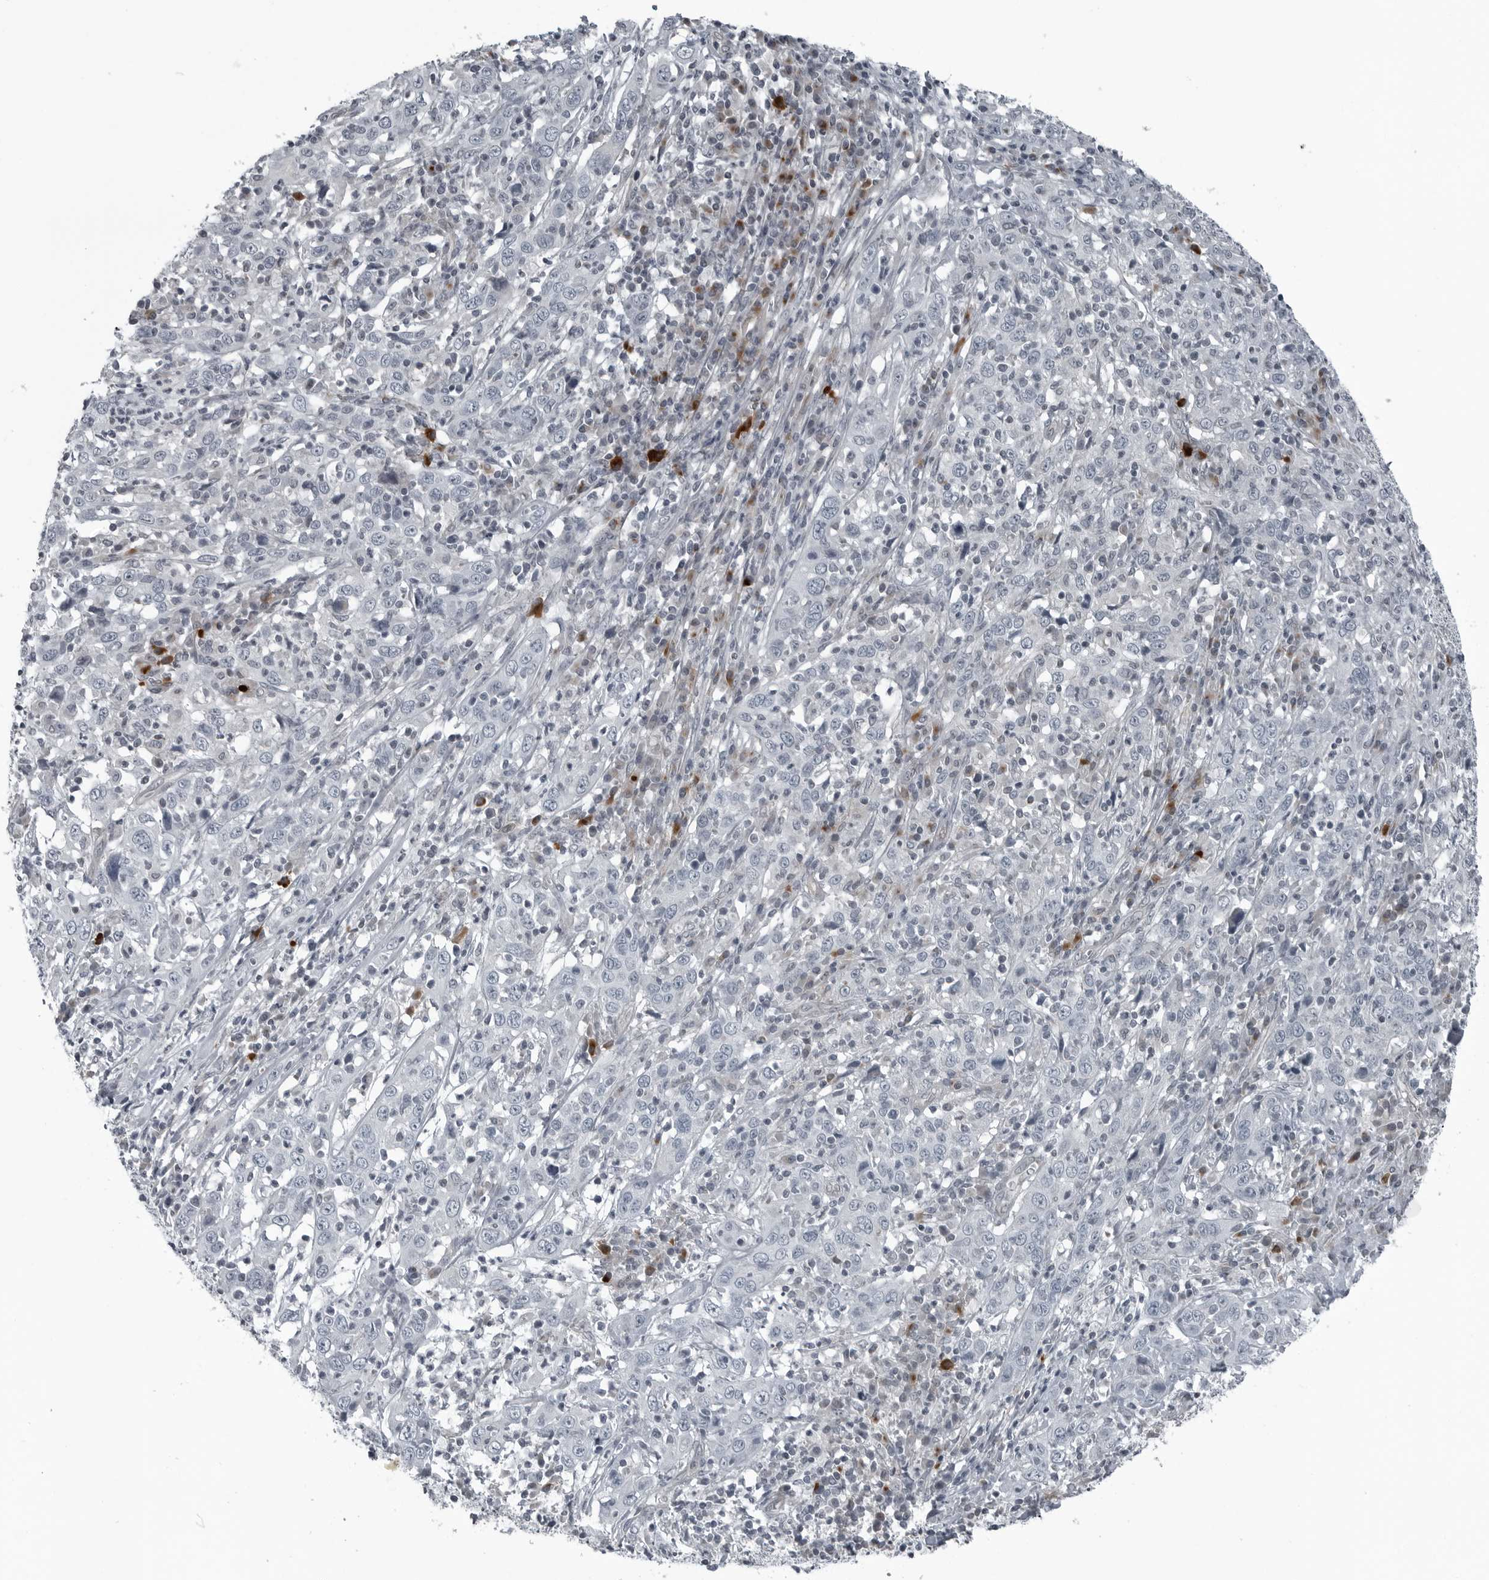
{"staining": {"intensity": "negative", "quantity": "none", "location": "none"}, "tissue": "cervical cancer", "cell_type": "Tumor cells", "image_type": "cancer", "snomed": [{"axis": "morphology", "description": "Squamous cell carcinoma, NOS"}, {"axis": "topography", "description": "Cervix"}], "caption": "Image shows no significant protein staining in tumor cells of squamous cell carcinoma (cervical).", "gene": "GAK", "patient": {"sex": "female", "age": 46}}